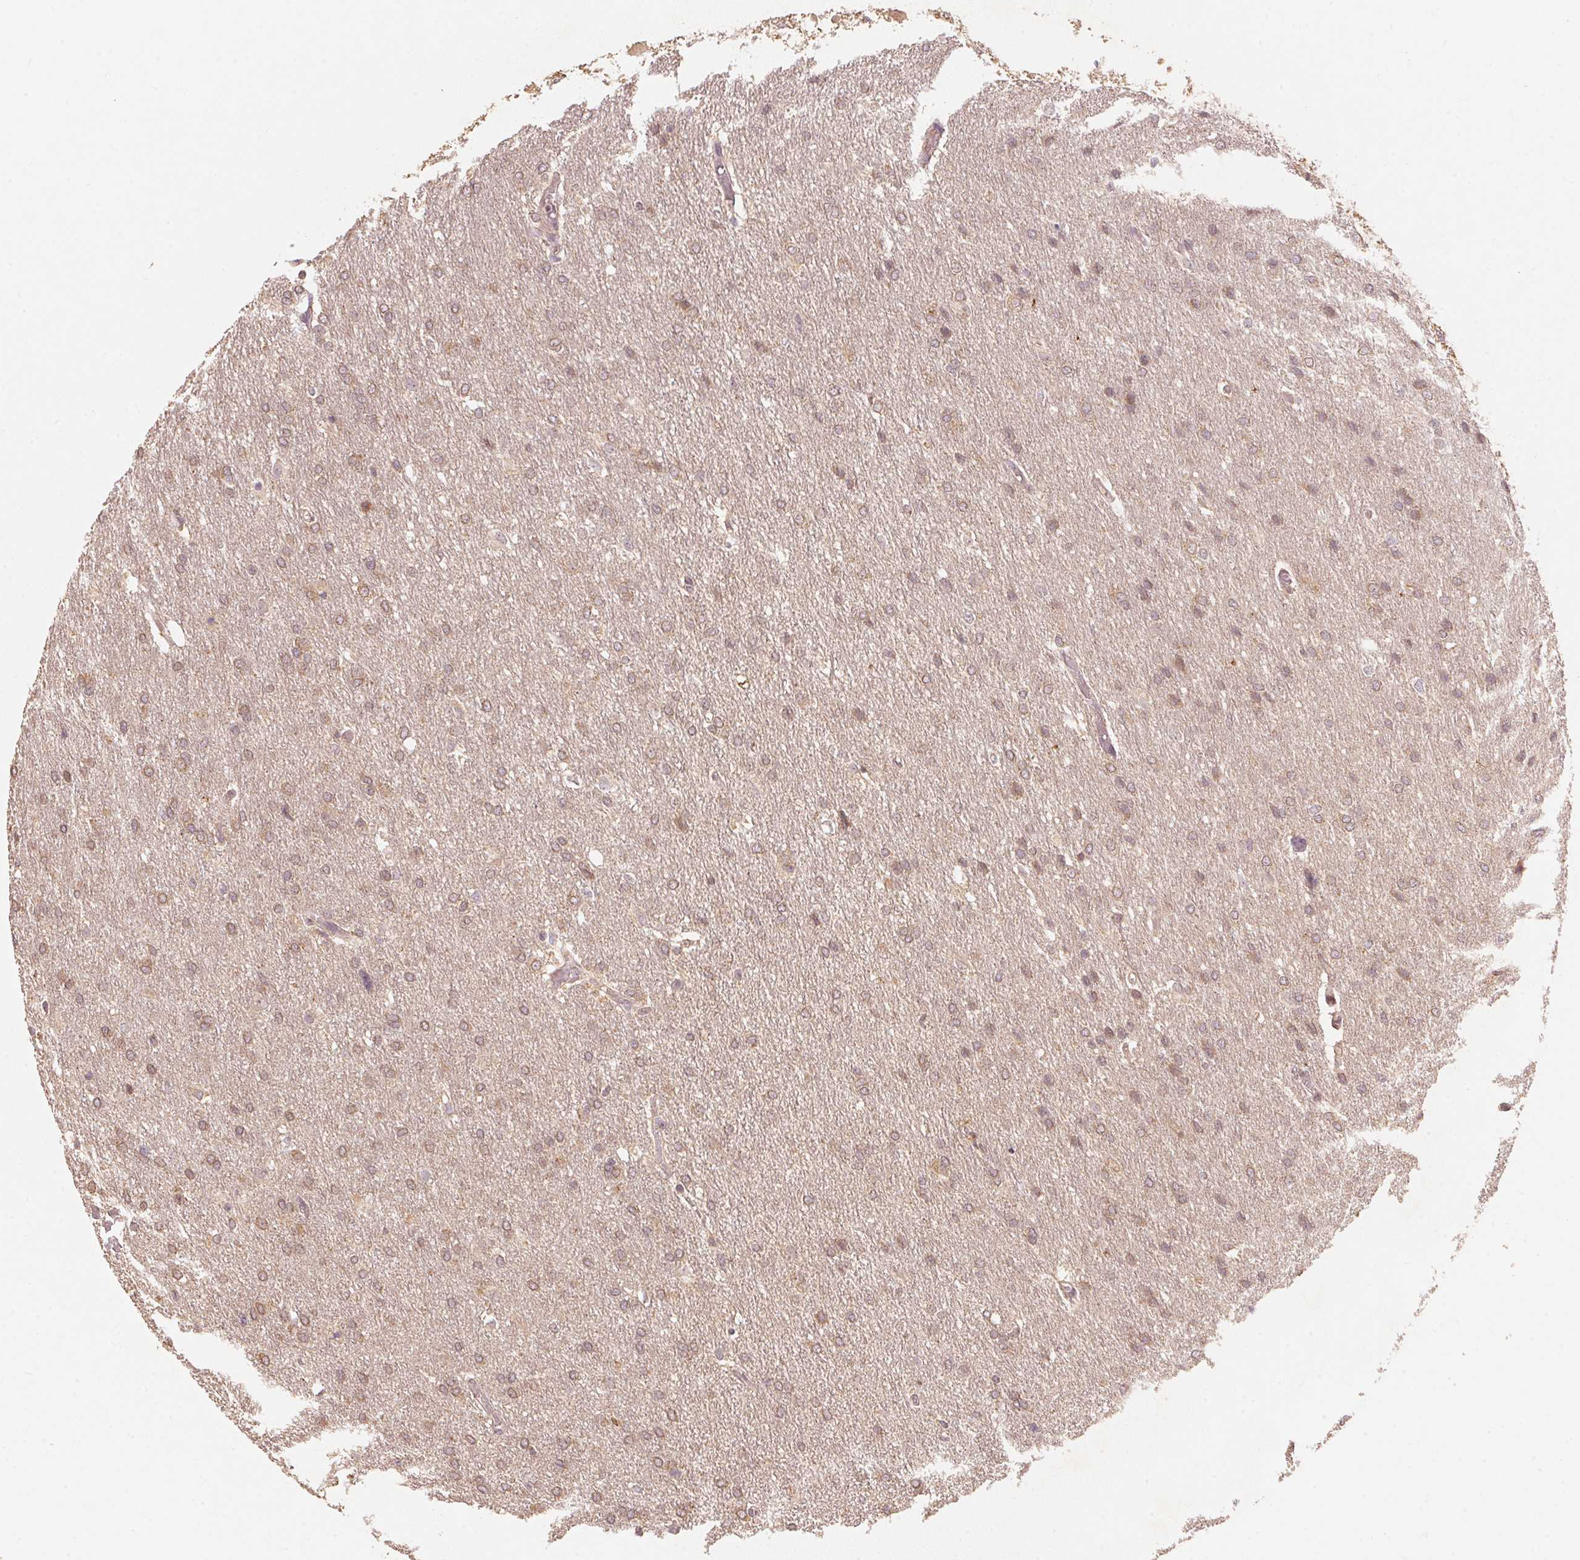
{"staining": {"intensity": "weak", "quantity": "25%-75%", "location": "cytoplasmic/membranous"}, "tissue": "glioma", "cell_type": "Tumor cells", "image_type": "cancer", "snomed": [{"axis": "morphology", "description": "Glioma, malignant, High grade"}, {"axis": "topography", "description": "Brain"}], "caption": "Immunohistochemistry (IHC) photomicrograph of malignant glioma (high-grade) stained for a protein (brown), which displays low levels of weak cytoplasmic/membranous positivity in approximately 25%-75% of tumor cells.", "gene": "C2orf73", "patient": {"sex": "male", "age": 68}}